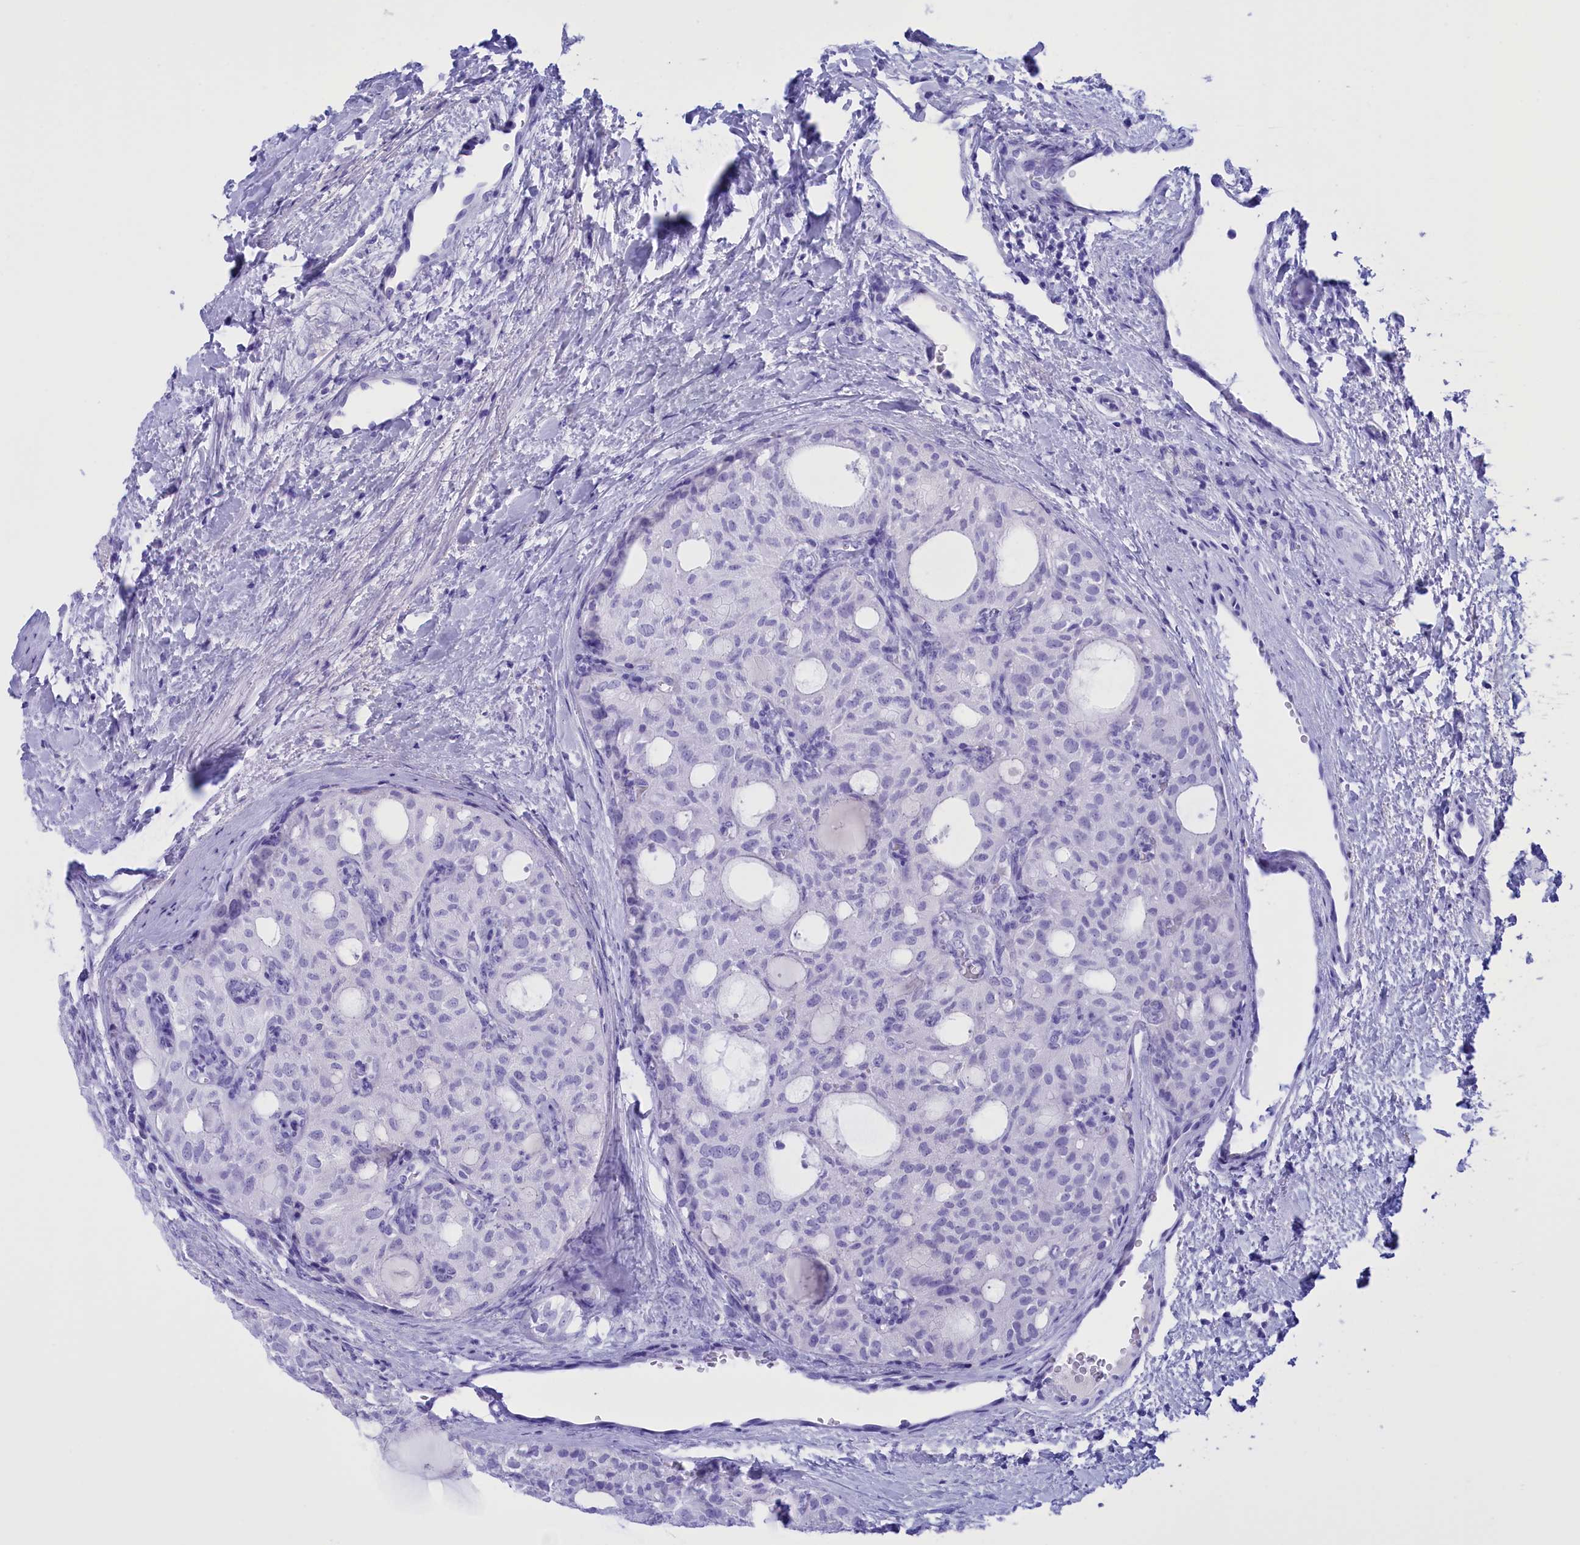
{"staining": {"intensity": "negative", "quantity": "none", "location": "none"}, "tissue": "thyroid cancer", "cell_type": "Tumor cells", "image_type": "cancer", "snomed": [{"axis": "morphology", "description": "Follicular adenoma carcinoma, NOS"}, {"axis": "topography", "description": "Thyroid gland"}], "caption": "This is an immunohistochemistry (IHC) histopathology image of thyroid cancer (follicular adenoma carcinoma). There is no expression in tumor cells.", "gene": "BRI3", "patient": {"sex": "male", "age": 75}}